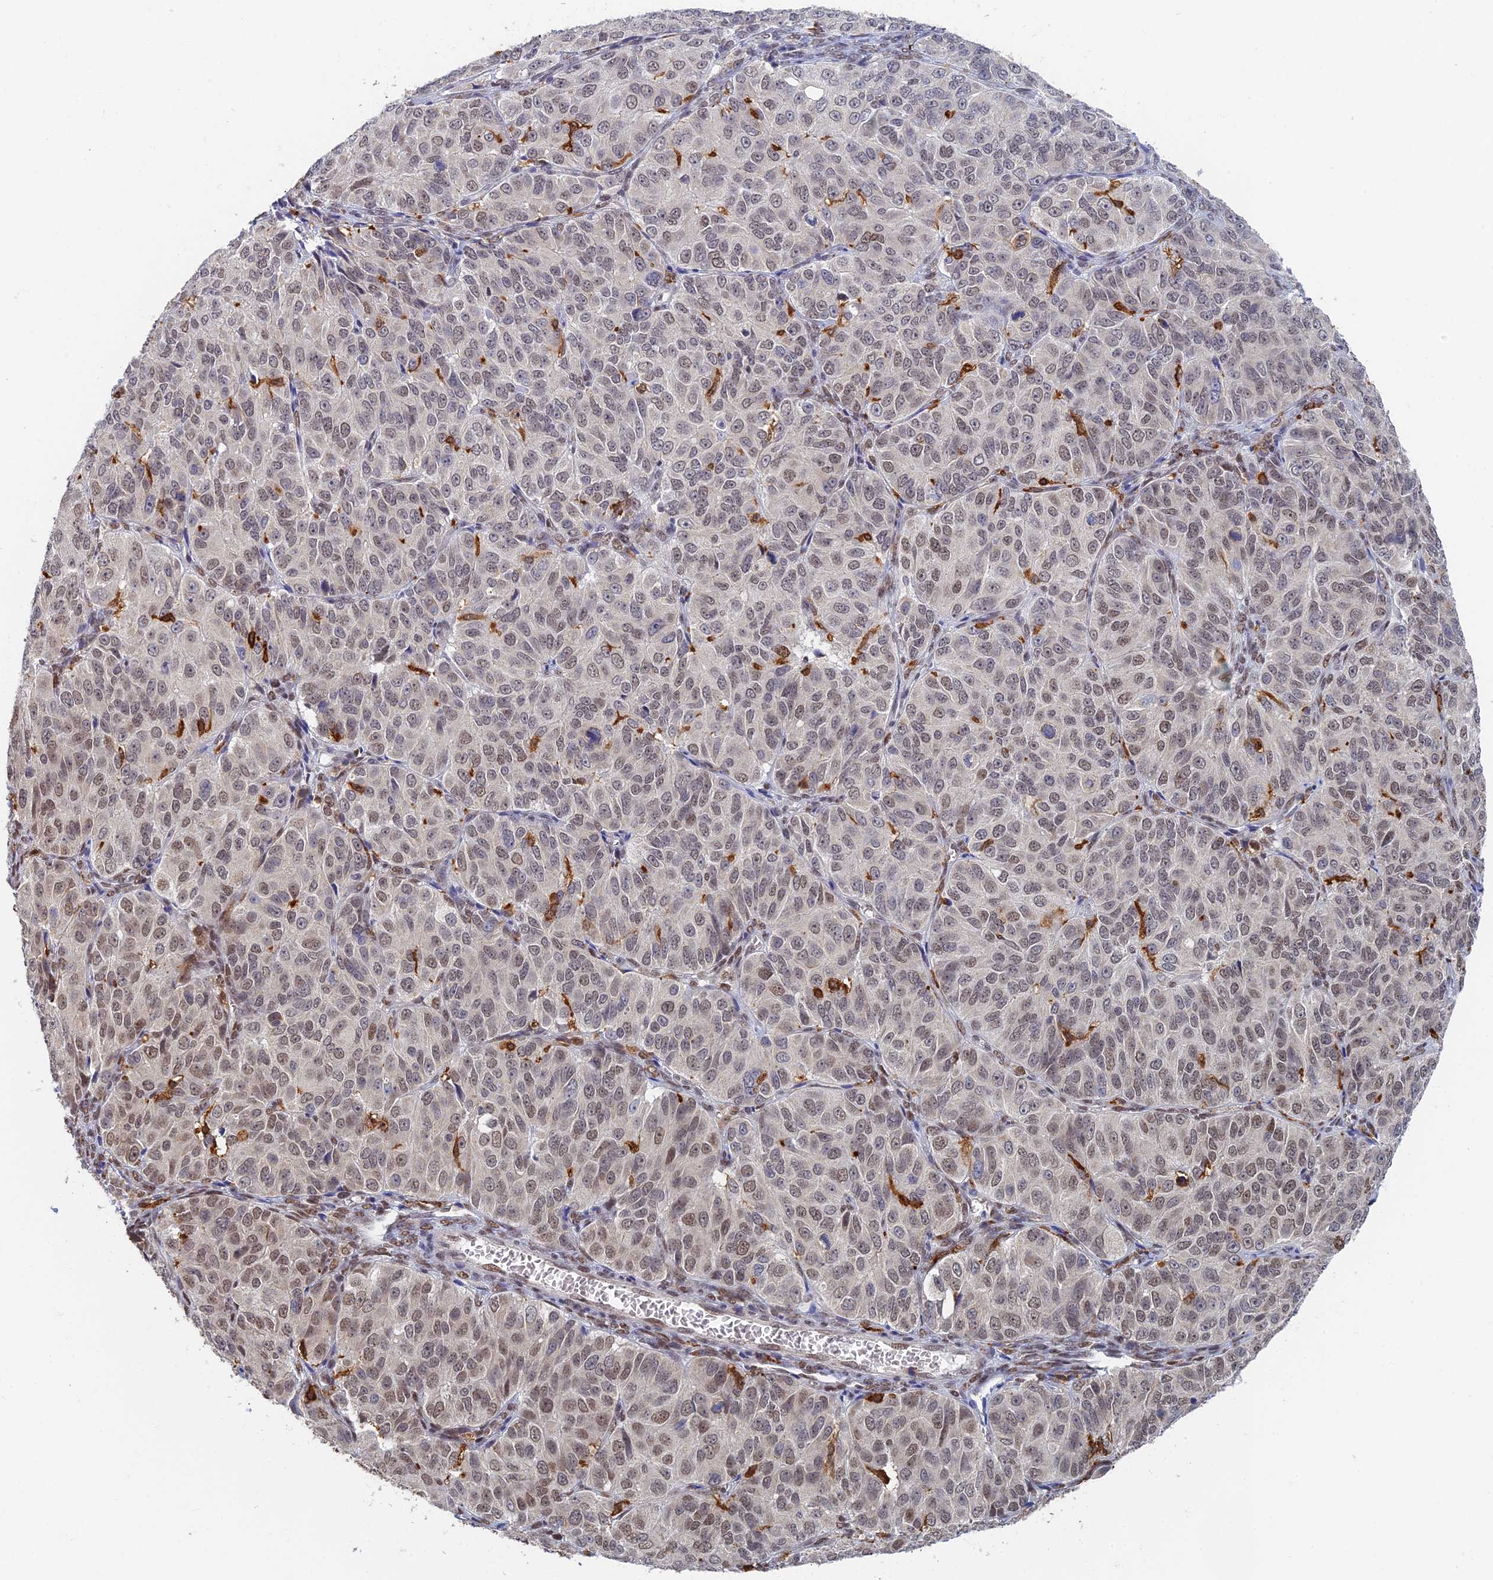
{"staining": {"intensity": "weak", "quantity": "<25%", "location": "nuclear"}, "tissue": "ovarian cancer", "cell_type": "Tumor cells", "image_type": "cancer", "snomed": [{"axis": "morphology", "description": "Carcinoma, endometroid"}, {"axis": "topography", "description": "Ovary"}], "caption": "Photomicrograph shows no significant protein expression in tumor cells of ovarian cancer (endometroid carcinoma). Brightfield microscopy of immunohistochemistry (IHC) stained with DAB (3,3'-diaminobenzidine) (brown) and hematoxylin (blue), captured at high magnification.", "gene": "GPATCH1", "patient": {"sex": "female", "age": 51}}